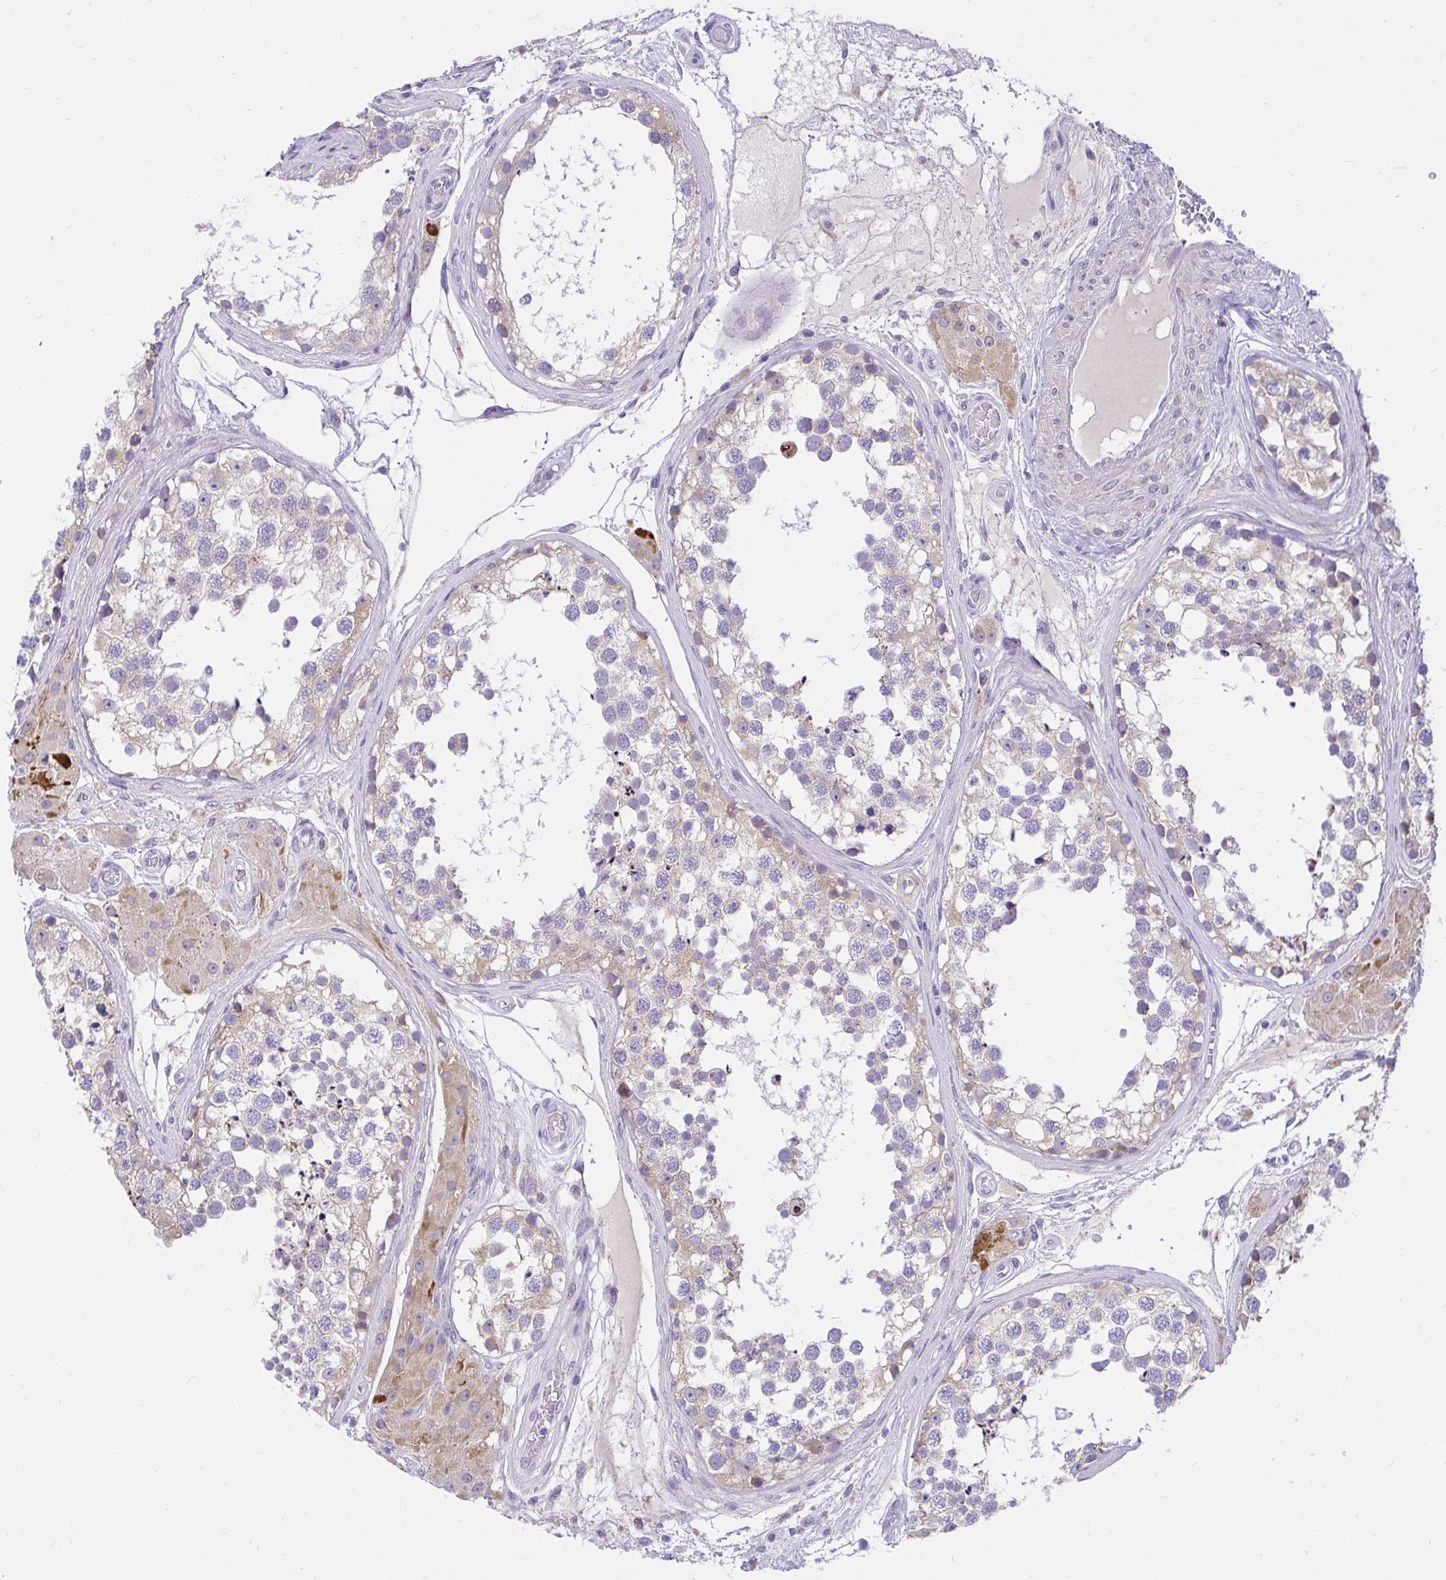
{"staining": {"intensity": "weak", "quantity": "25%-75%", "location": "cytoplasmic/membranous"}, "tissue": "testis", "cell_type": "Cells in seminiferous ducts", "image_type": "normal", "snomed": [{"axis": "morphology", "description": "Normal tissue, NOS"}, {"axis": "morphology", "description": "Seminoma, NOS"}, {"axis": "topography", "description": "Testis"}], "caption": "Immunohistochemistry of normal human testis demonstrates low levels of weak cytoplasmic/membranous expression in about 25%-75% of cells in seminiferous ducts. (Stains: DAB (3,3'-diaminobenzidine) in brown, nuclei in blue, Microscopy: brightfield microscopy at high magnification).", "gene": "PKN3", "patient": {"sex": "male", "age": 65}}